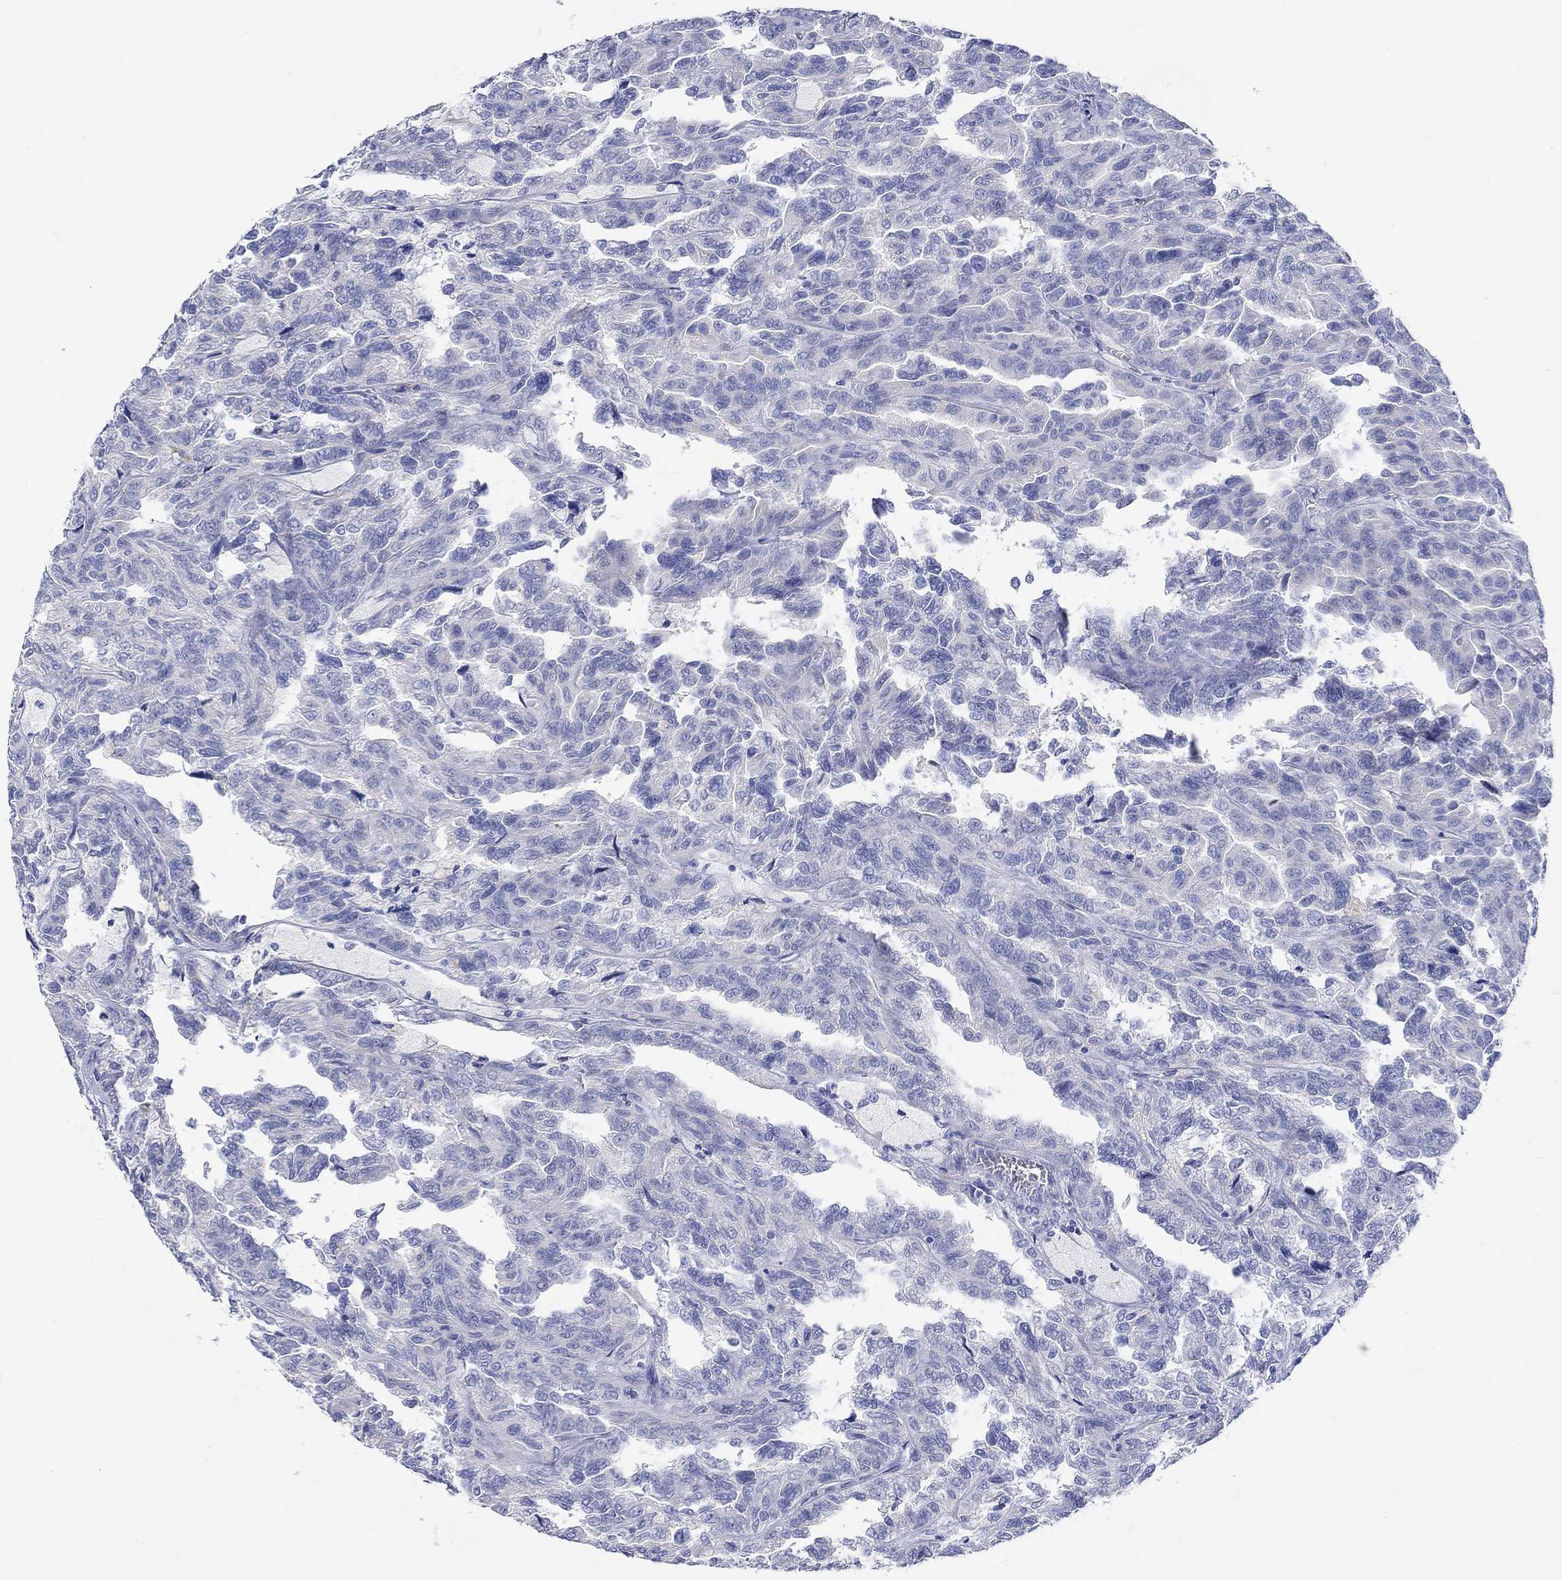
{"staining": {"intensity": "negative", "quantity": "none", "location": "none"}, "tissue": "renal cancer", "cell_type": "Tumor cells", "image_type": "cancer", "snomed": [{"axis": "morphology", "description": "Adenocarcinoma, NOS"}, {"axis": "topography", "description": "Kidney"}], "caption": "An image of human renal cancer (adenocarcinoma) is negative for staining in tumor cells.", "gene": "P2RY6", "patient": {"sex": "male", "age": 79}}